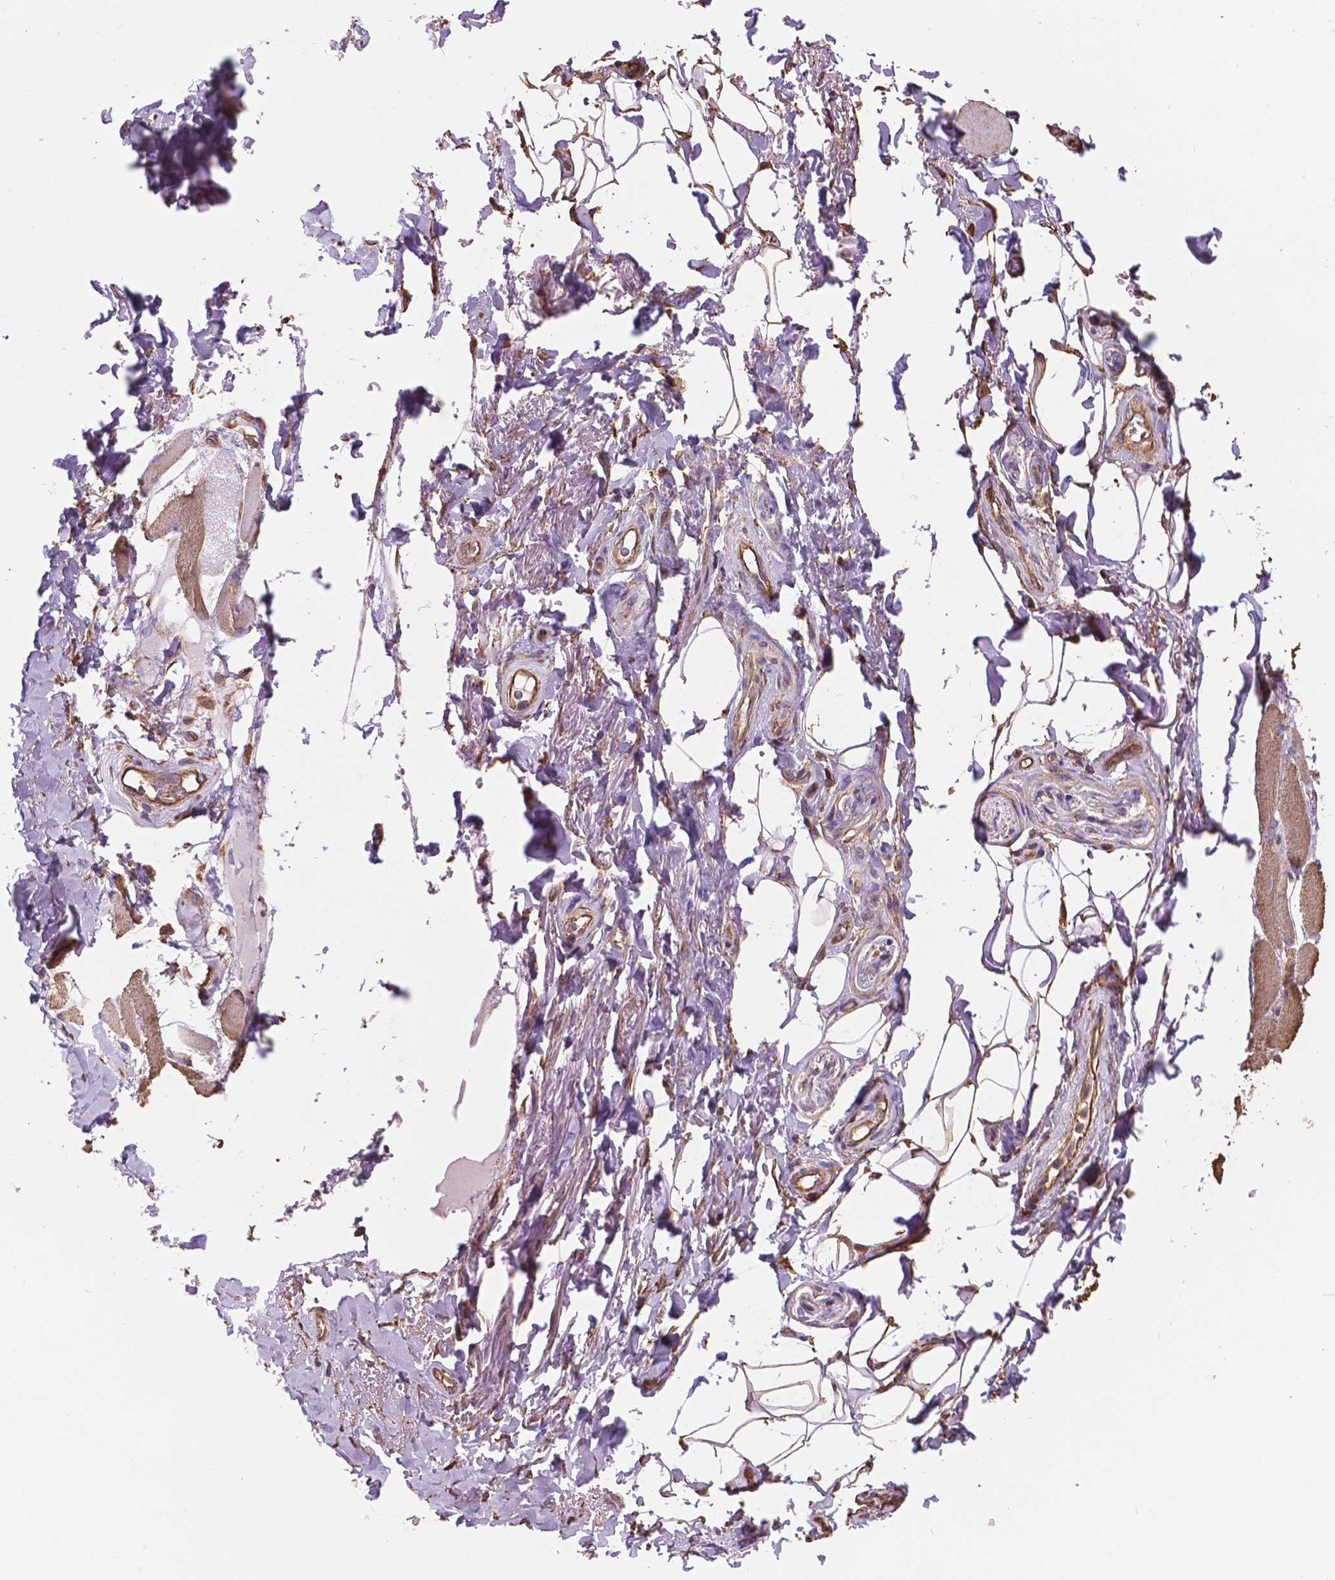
{"staining": {"intensity": "weak", "quantity": "25%-75%", "location": "cytoplasmic/membranous"}, "tissue": "skeletal muscle", "cell_type": "Myocytes", "image_type": "normal", "snomed": [{"axis": "morphology", "description": "Normal tissue, NOS"}, {"axis": "topography", "description": "Skeletal muscle"}, {"axis": "topography", "description": "Anal"}, {"axis": "topography", "description": "Peripheral nerve tissue"}], "caption": "The histopathology image shows immunohistochemical staining of normal skeletal muscle. There is weak cytoplasmic/membranous staining is seen in approximately 25%-75% of myocytes.", "gene": "NIPA2", "patient": {"sex": "male", "age": 53}}